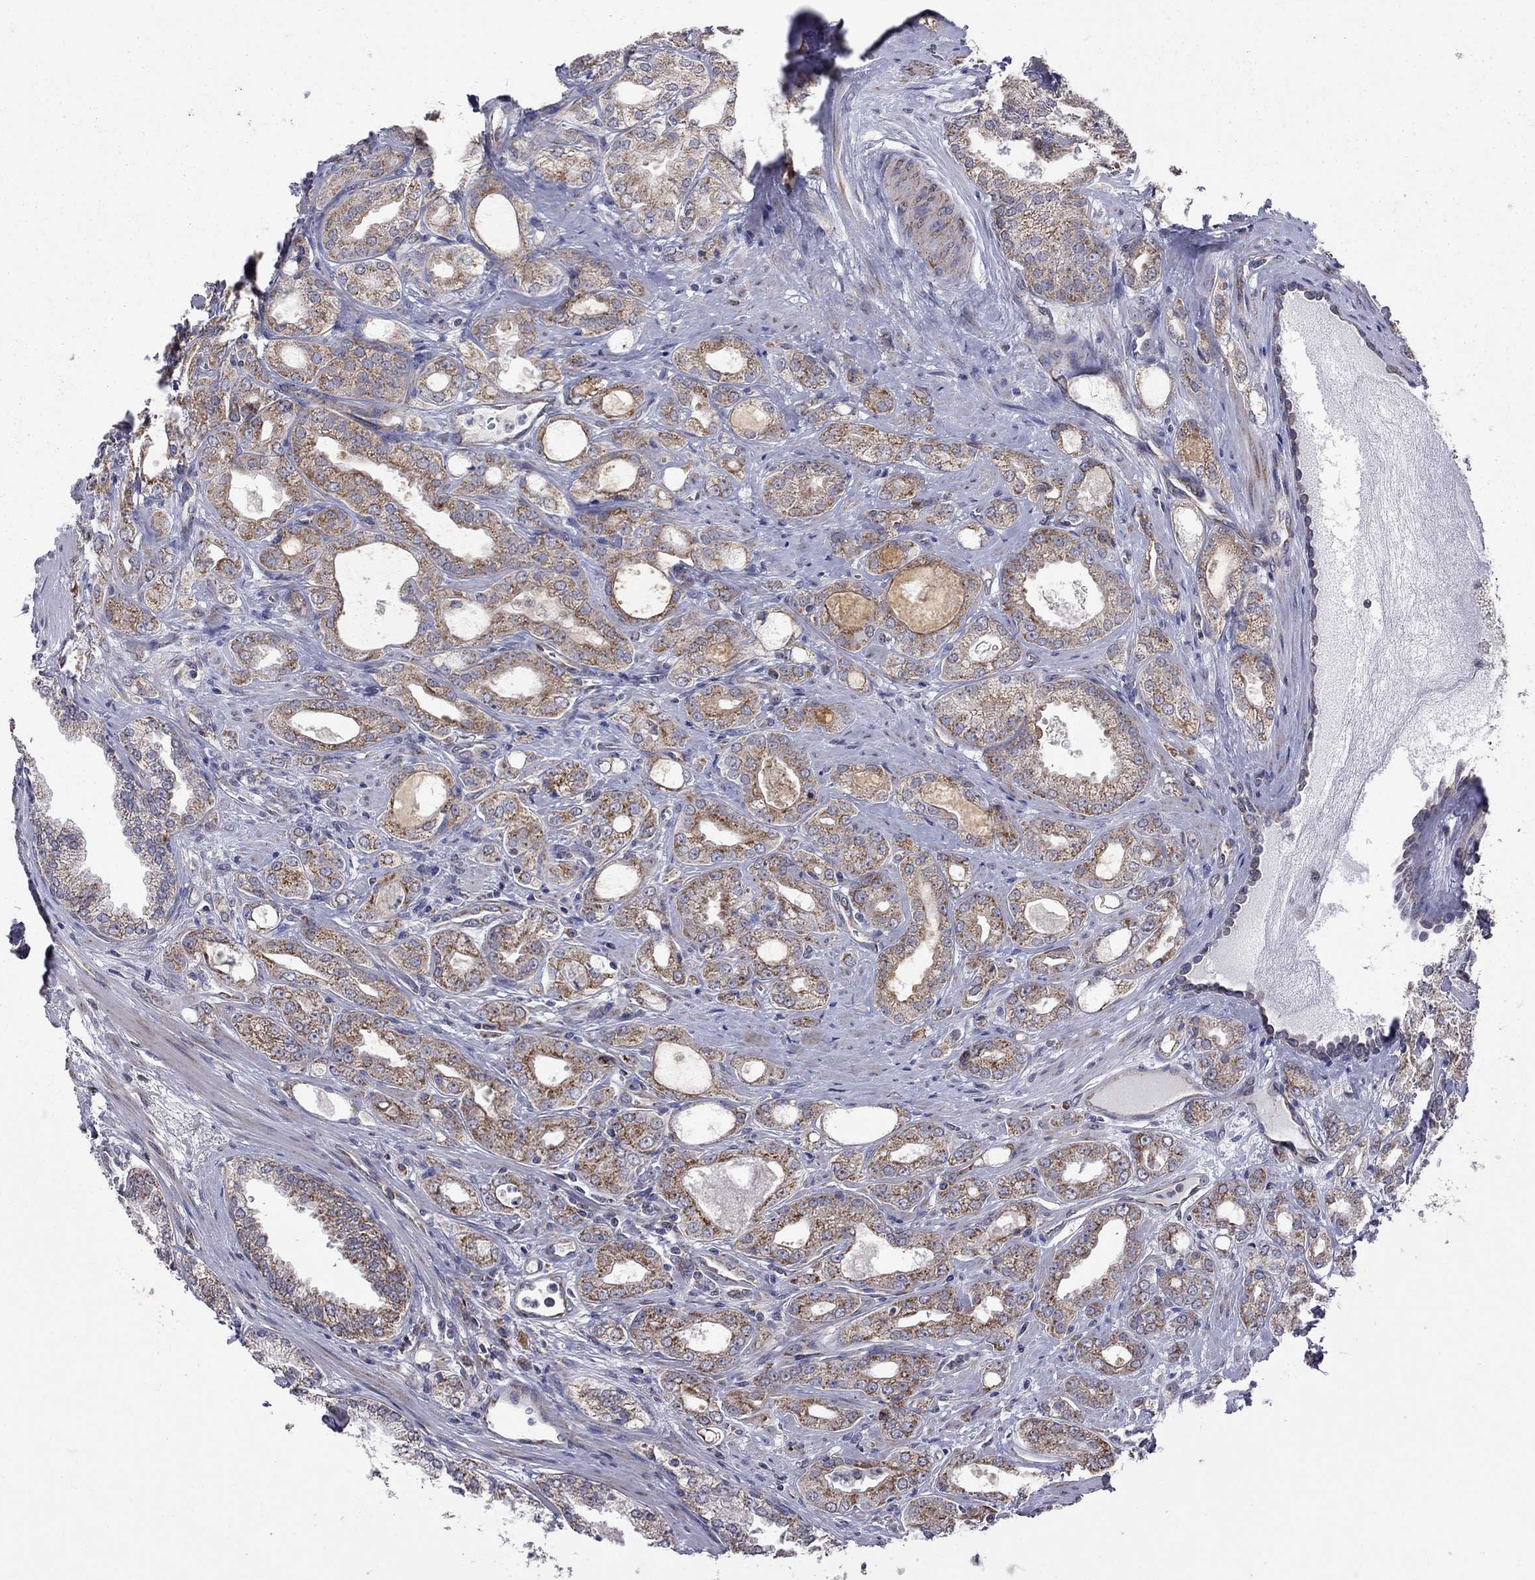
{"staining": {"intensity": "strong", "quantity": "25%-75%", "location": "cytoplasmic/membranous"}, "tissue": "prostate cancer", "cell_type": "Tumor cells", "image_type": "cancer", "snomed": [{"axis": "morphology", "description": "Adenocarcinoma, NOS"}, {"axis": "morphology", "description": "Adenocarcinoma, High grade"}, {"axis": "topography", "description": "Prostate"}], "caption": "Immunohistochemistry of prostate adenocarcinoma (high-grade) shows high levels of strong cytoplasmic/membranous staining in approximately 25%-75% of tumor cells. The staining was performed using DAB (3,3'-diaminobenzidine), with brown indicating positive protein expression. Nuclei are stained blue with hematoxylin.", "gene": "NDUFB1", "patient": {"sex": "male", "age": 70}}